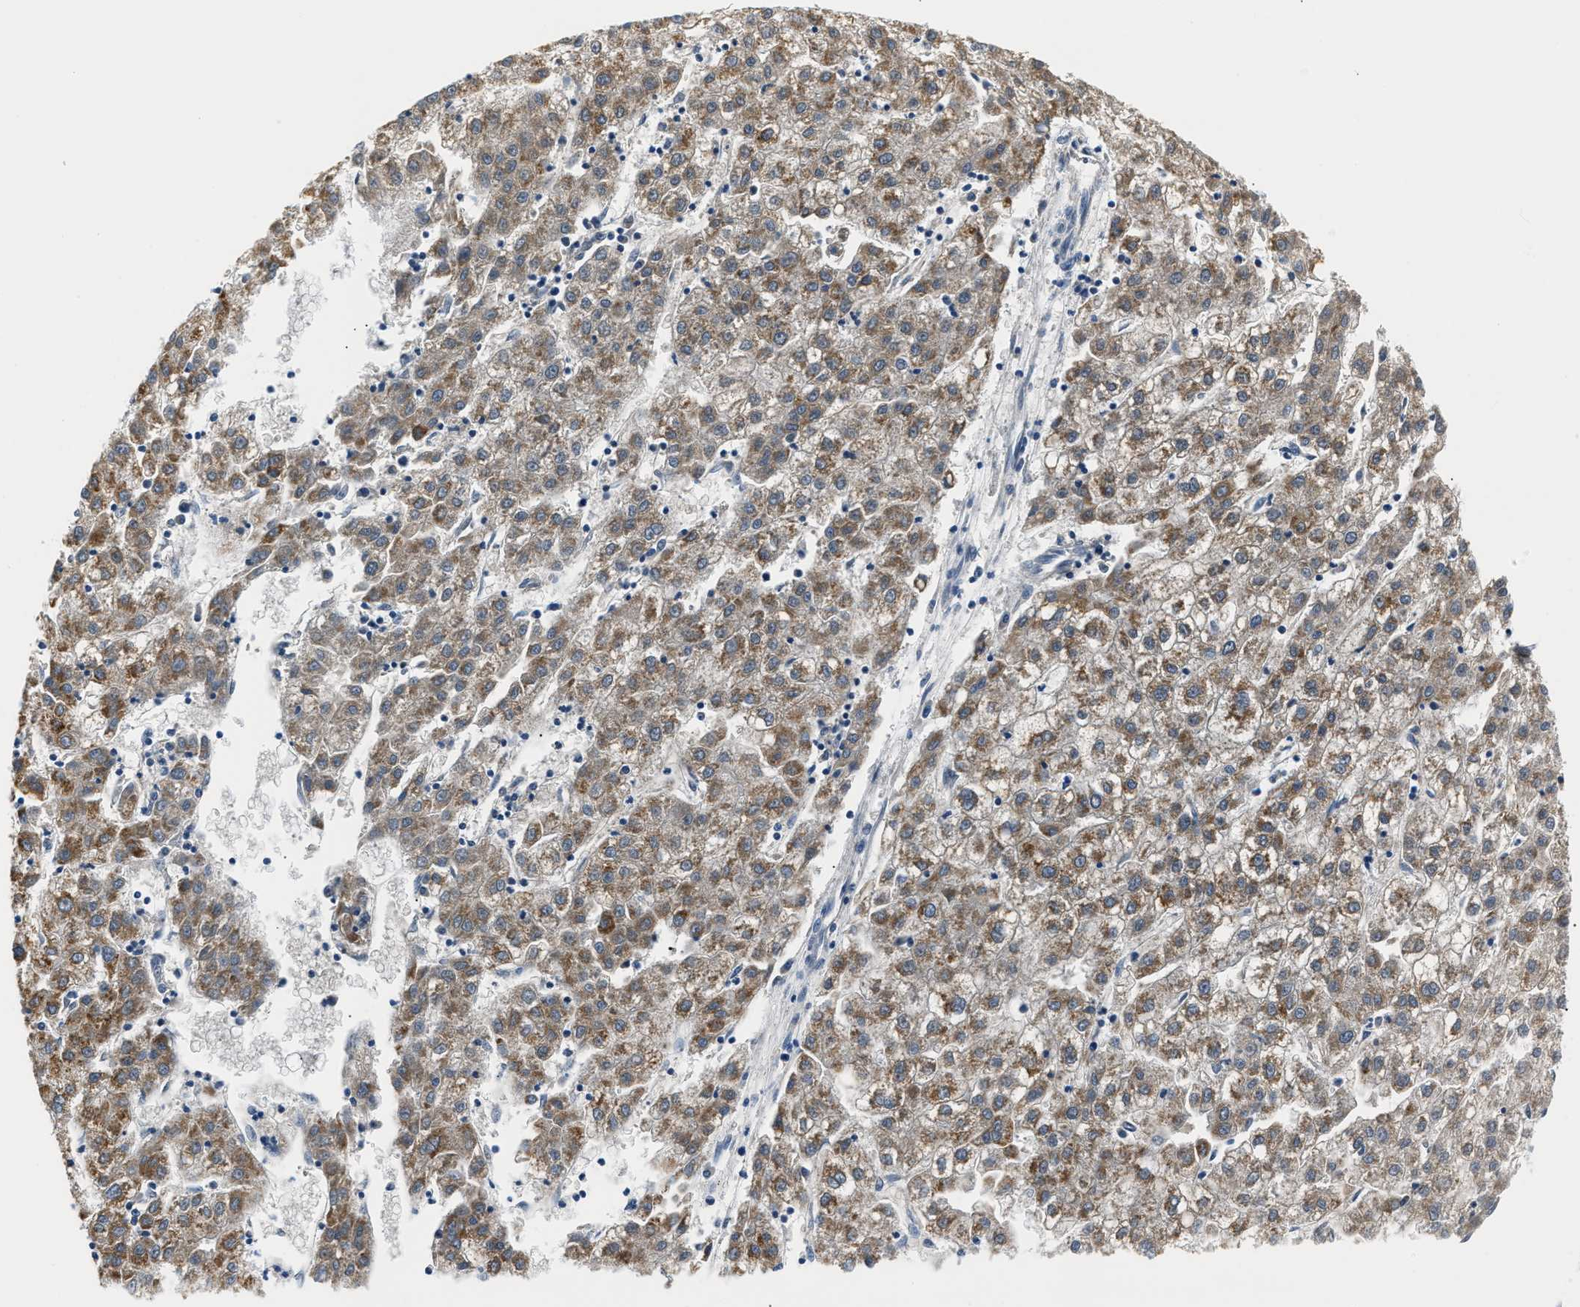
{"staining": {"intensity": "strong", "quantity": ">75%", "location": "cytoplasmic/membranous"}, "tissue": "liver cancer", "cell_type": "Tumor cells", "image_type": "cancer", "snomed": [{"axis": "morphology", "description": "Carcinoma, Hepatocellular, NOS"}, {"axis": "topography", "description": "Liver"}], "caption": "Human hepatocellular carcinoma (liver) stained for a protein (brown) demonstrates strong cytoplasmic/membranous positive positivity in about >75% of tumor cells.", "gene": "AMACR", "patient": {"sex": "male", "age": 72}}